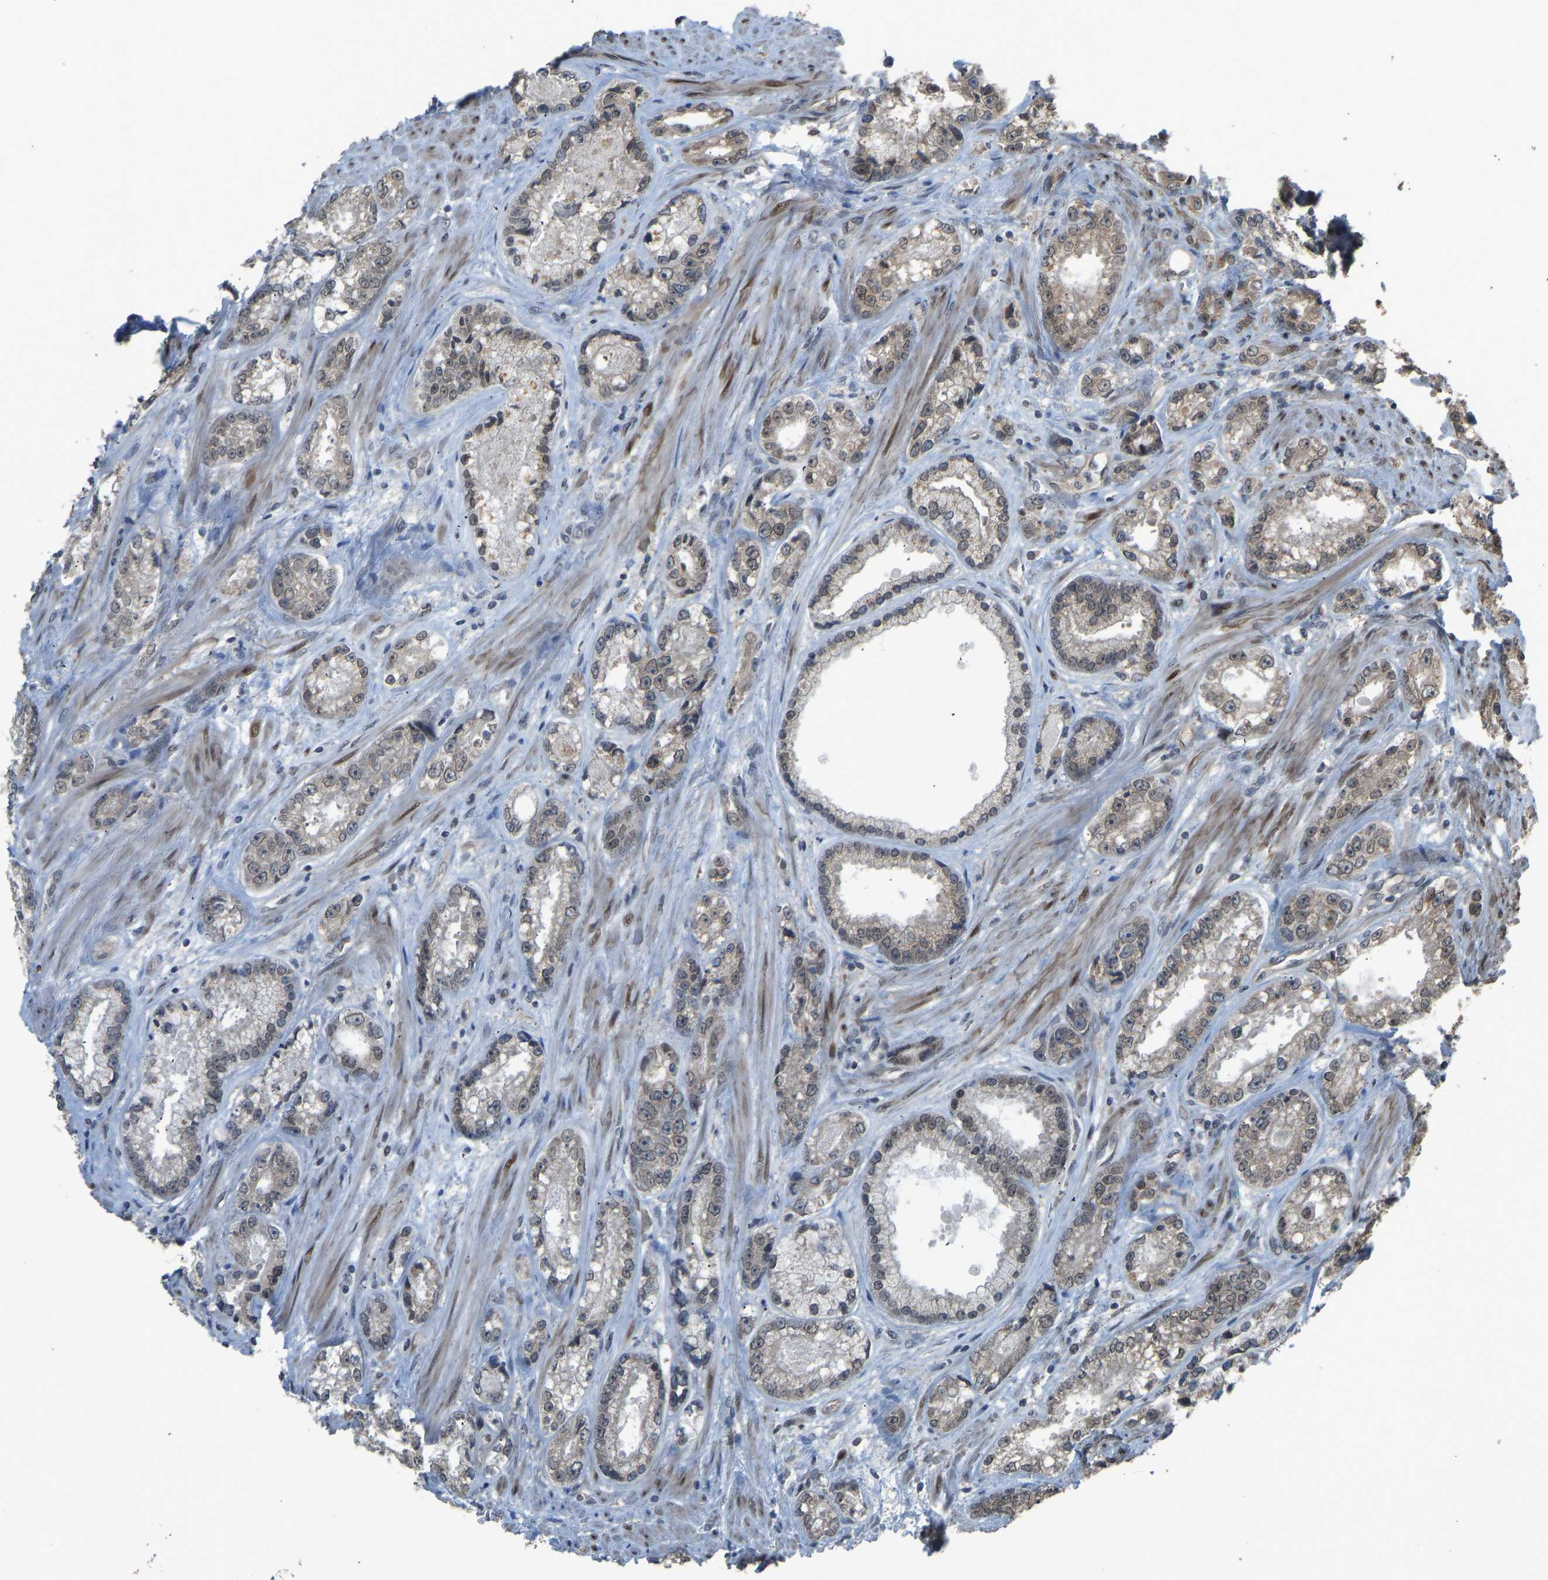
{"staining": {"intensity": "weak", "quantity": "<25%", "location": "nuclear"}, "tissue": "prostate cancer", "cell_type": "Tumor cells", "image_type": "cancer", "snomed": [{"axis": "morphology", "description": "Adenocarcinoma, High grade"}, {"axis": "topography", "description": "Prostate"}], "caption": "Tumor cells show no significant positivity in prostate cancer (high-grade adenocarcinoma).", "gene": "KPNA6", "patient": {"sex": "male", "age": 61}}